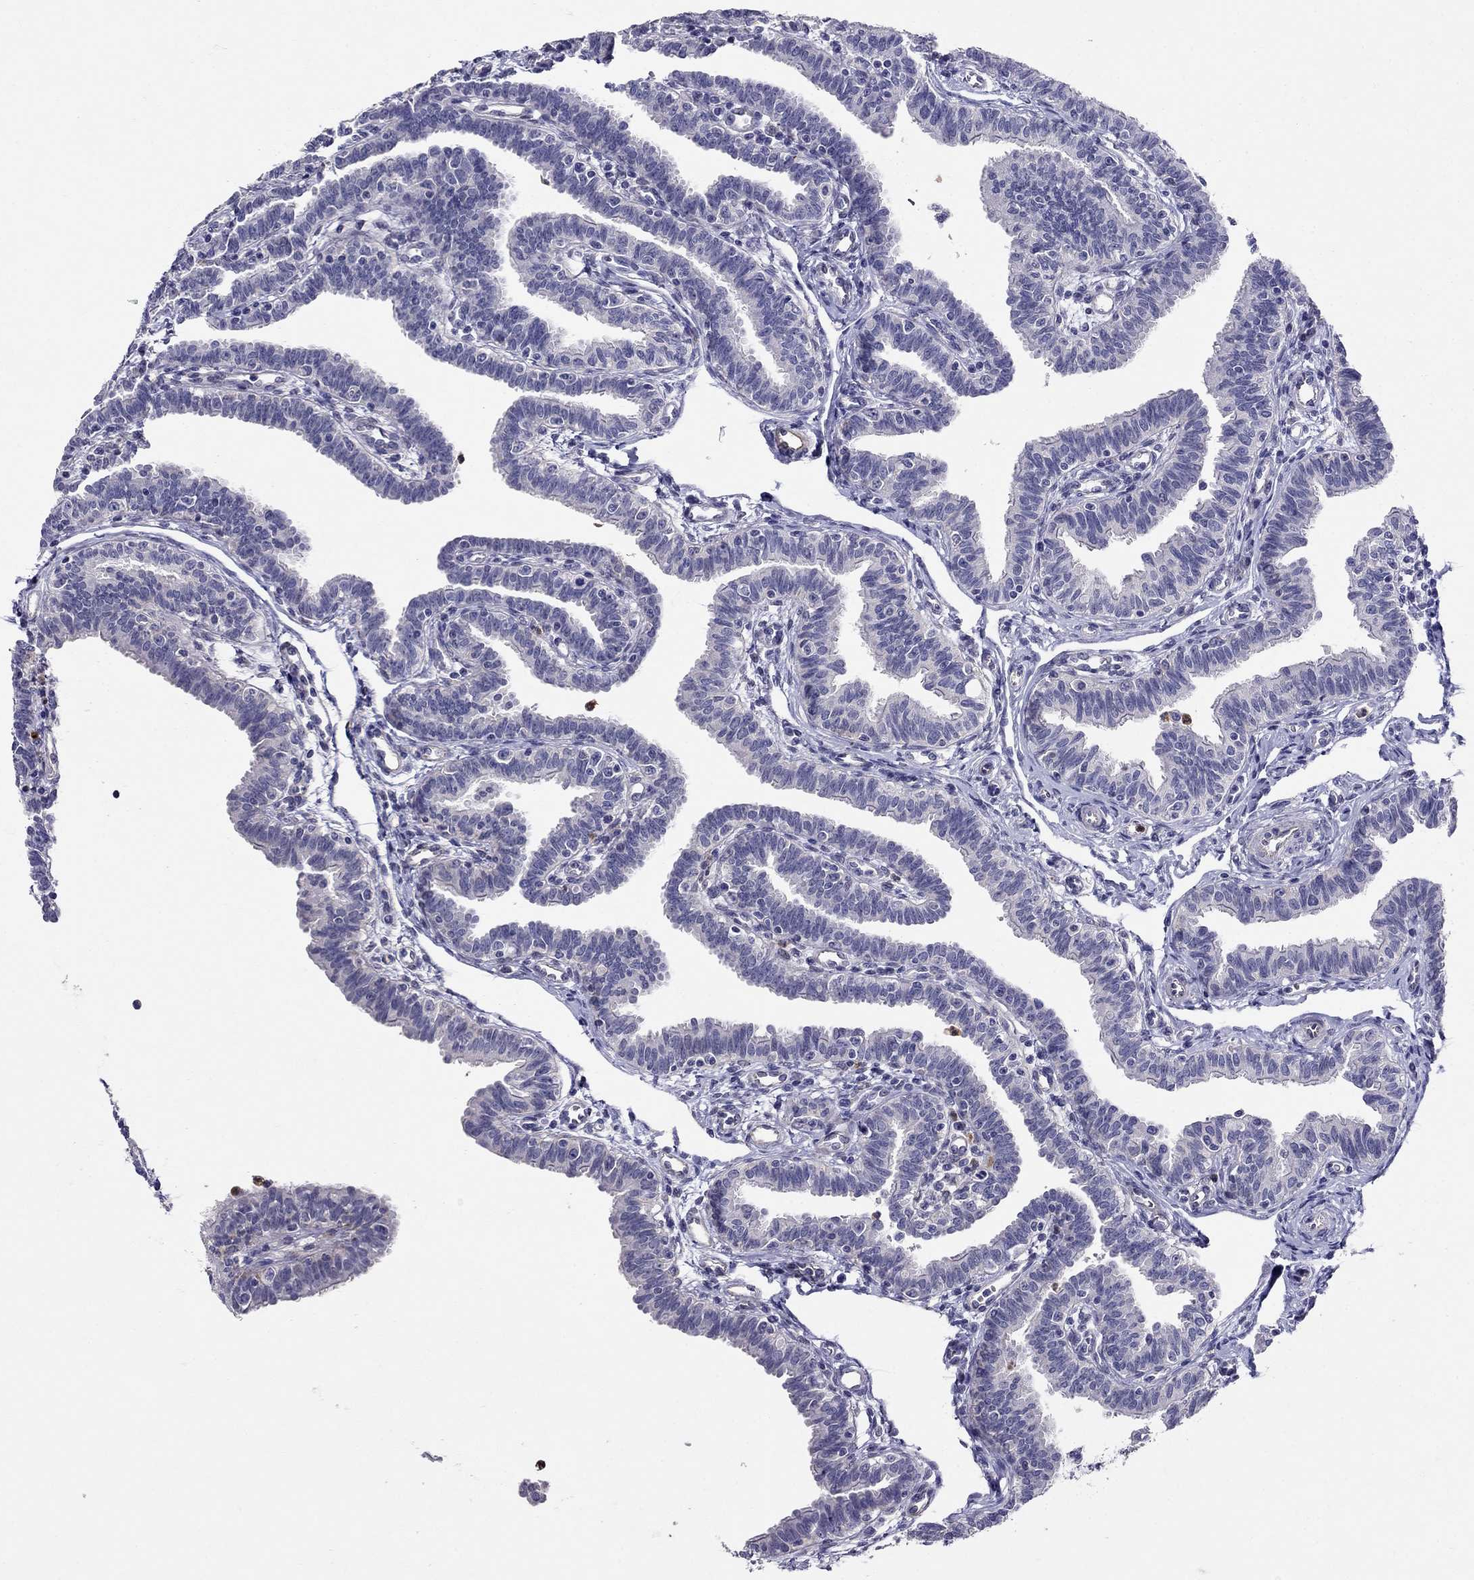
{"staining": {"intensity": "negative", "quantity": "none", "location": "none"}, "tissue": "fallopian tube", "cell_type": "Glandular cells", "image_type": "normal", "snomed": [{"axis": "morphology", "description": "Normal tissue, NOS"}, {"axis": "topography", "description": "Fallopian tube"}], "caption": "Immunohistochemistry micrograph of unremarkable fallopian tube: fallopian tube stained with DAB displays no significant protein staining in glandular cells. (Stains: DAB (3,3'-diaminobenzidine) immunohistochemistry with hematoxylin counter stain, Microscopy: brightfield microscopy at high magnification).", "gene": "SPINT4", "patient": {"sex": "female", "age": 36}}